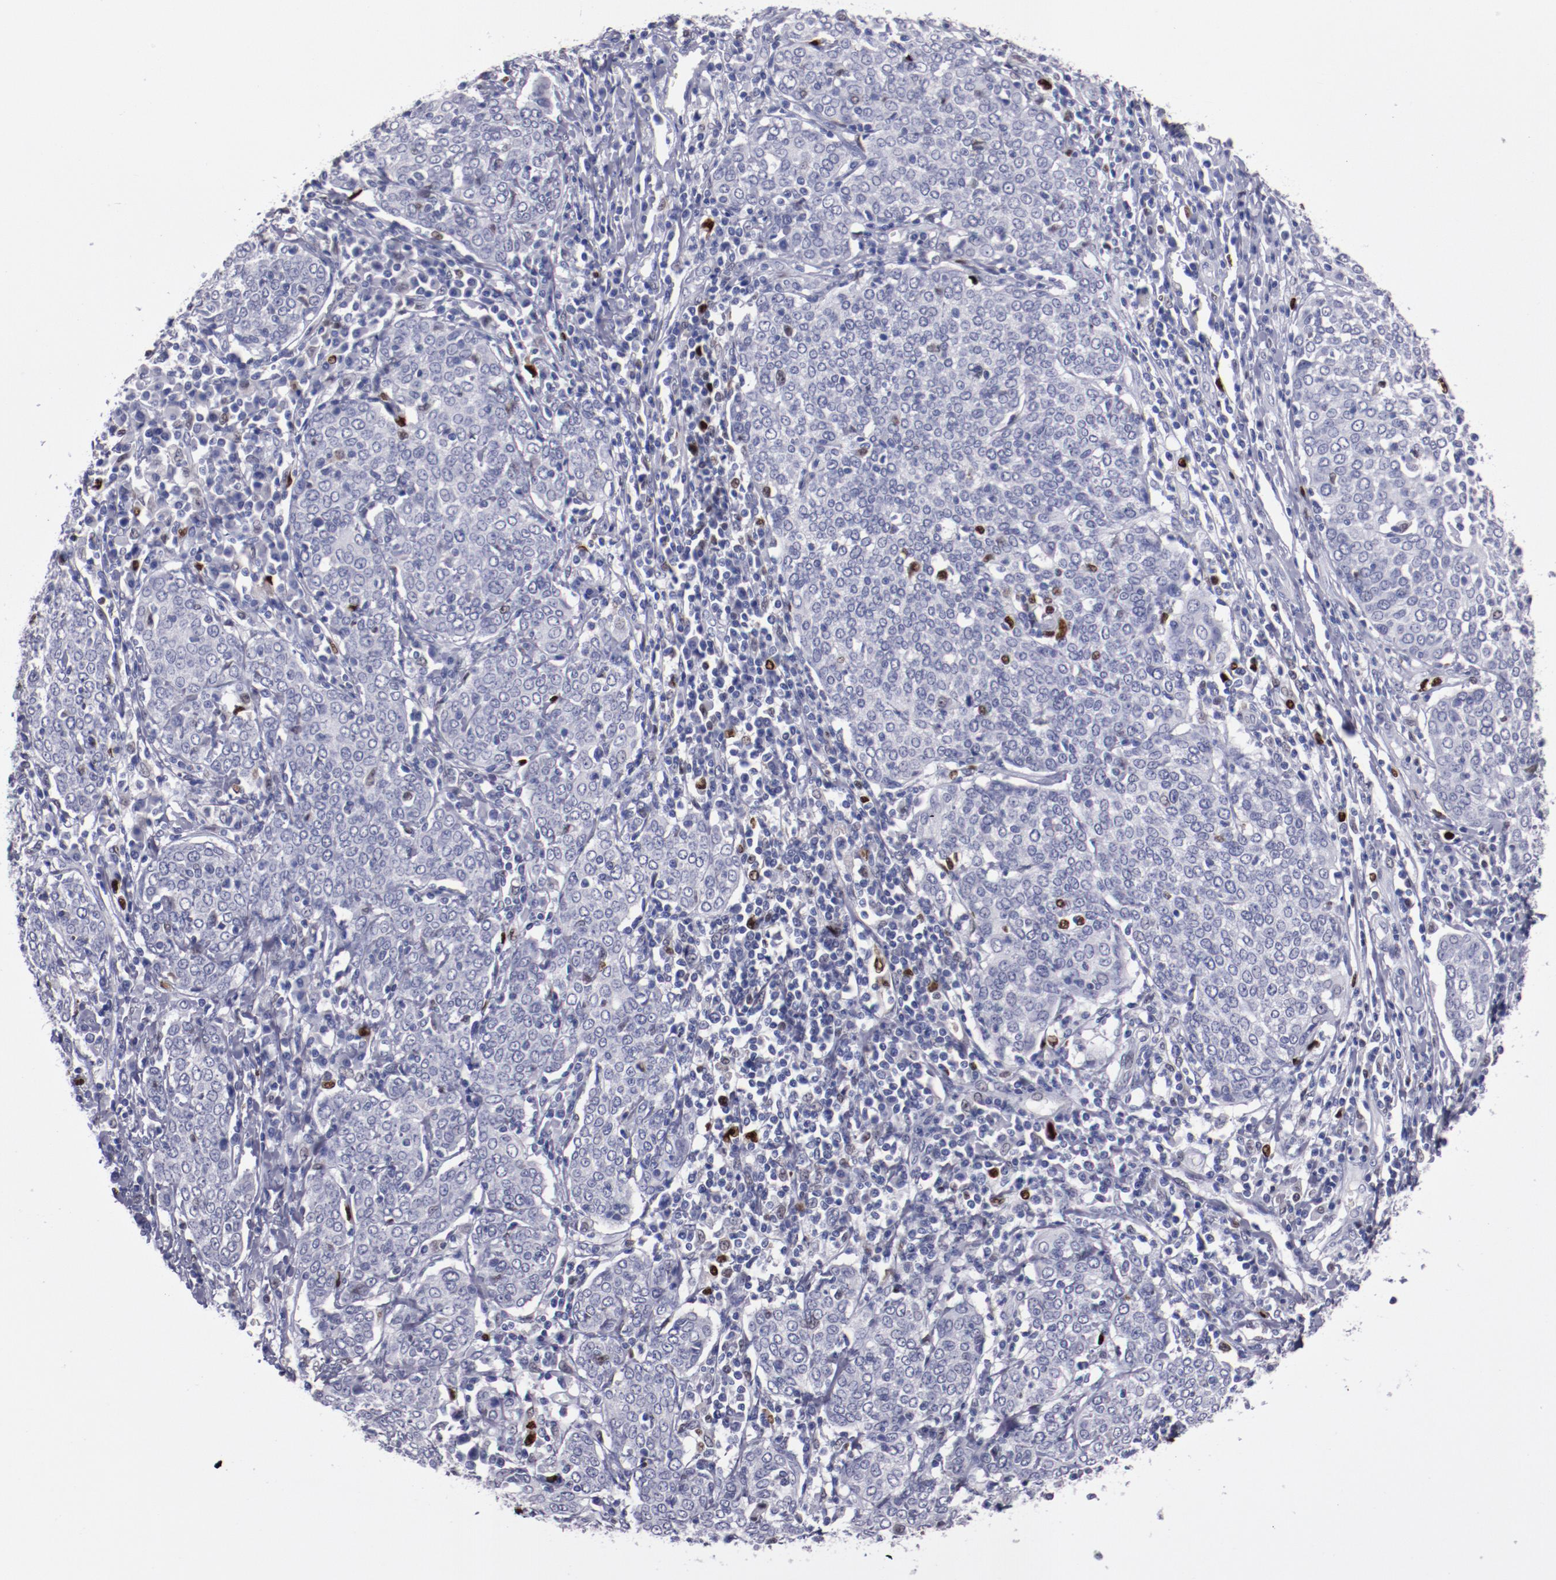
{"staining": {"intensity": "negative", "quantity": "none", "location": "none"}, "tissue": "cervical cancer", "cell_type": "Tumor cells", "image_type": "cancer", "snomed": [{"axis": "morphology", "description": "Squamous cell carcinoma, NOS"}, {"axis": "topography", "description": "Cervix"}], "caption": "A high-resolution micrograph shows IHC staining of squamous cell carcinoma (cervical), which exhibits no significant staining in tumor cells.", "gene": "IRF8", "patient": {"sex": "female", "age": 40}}